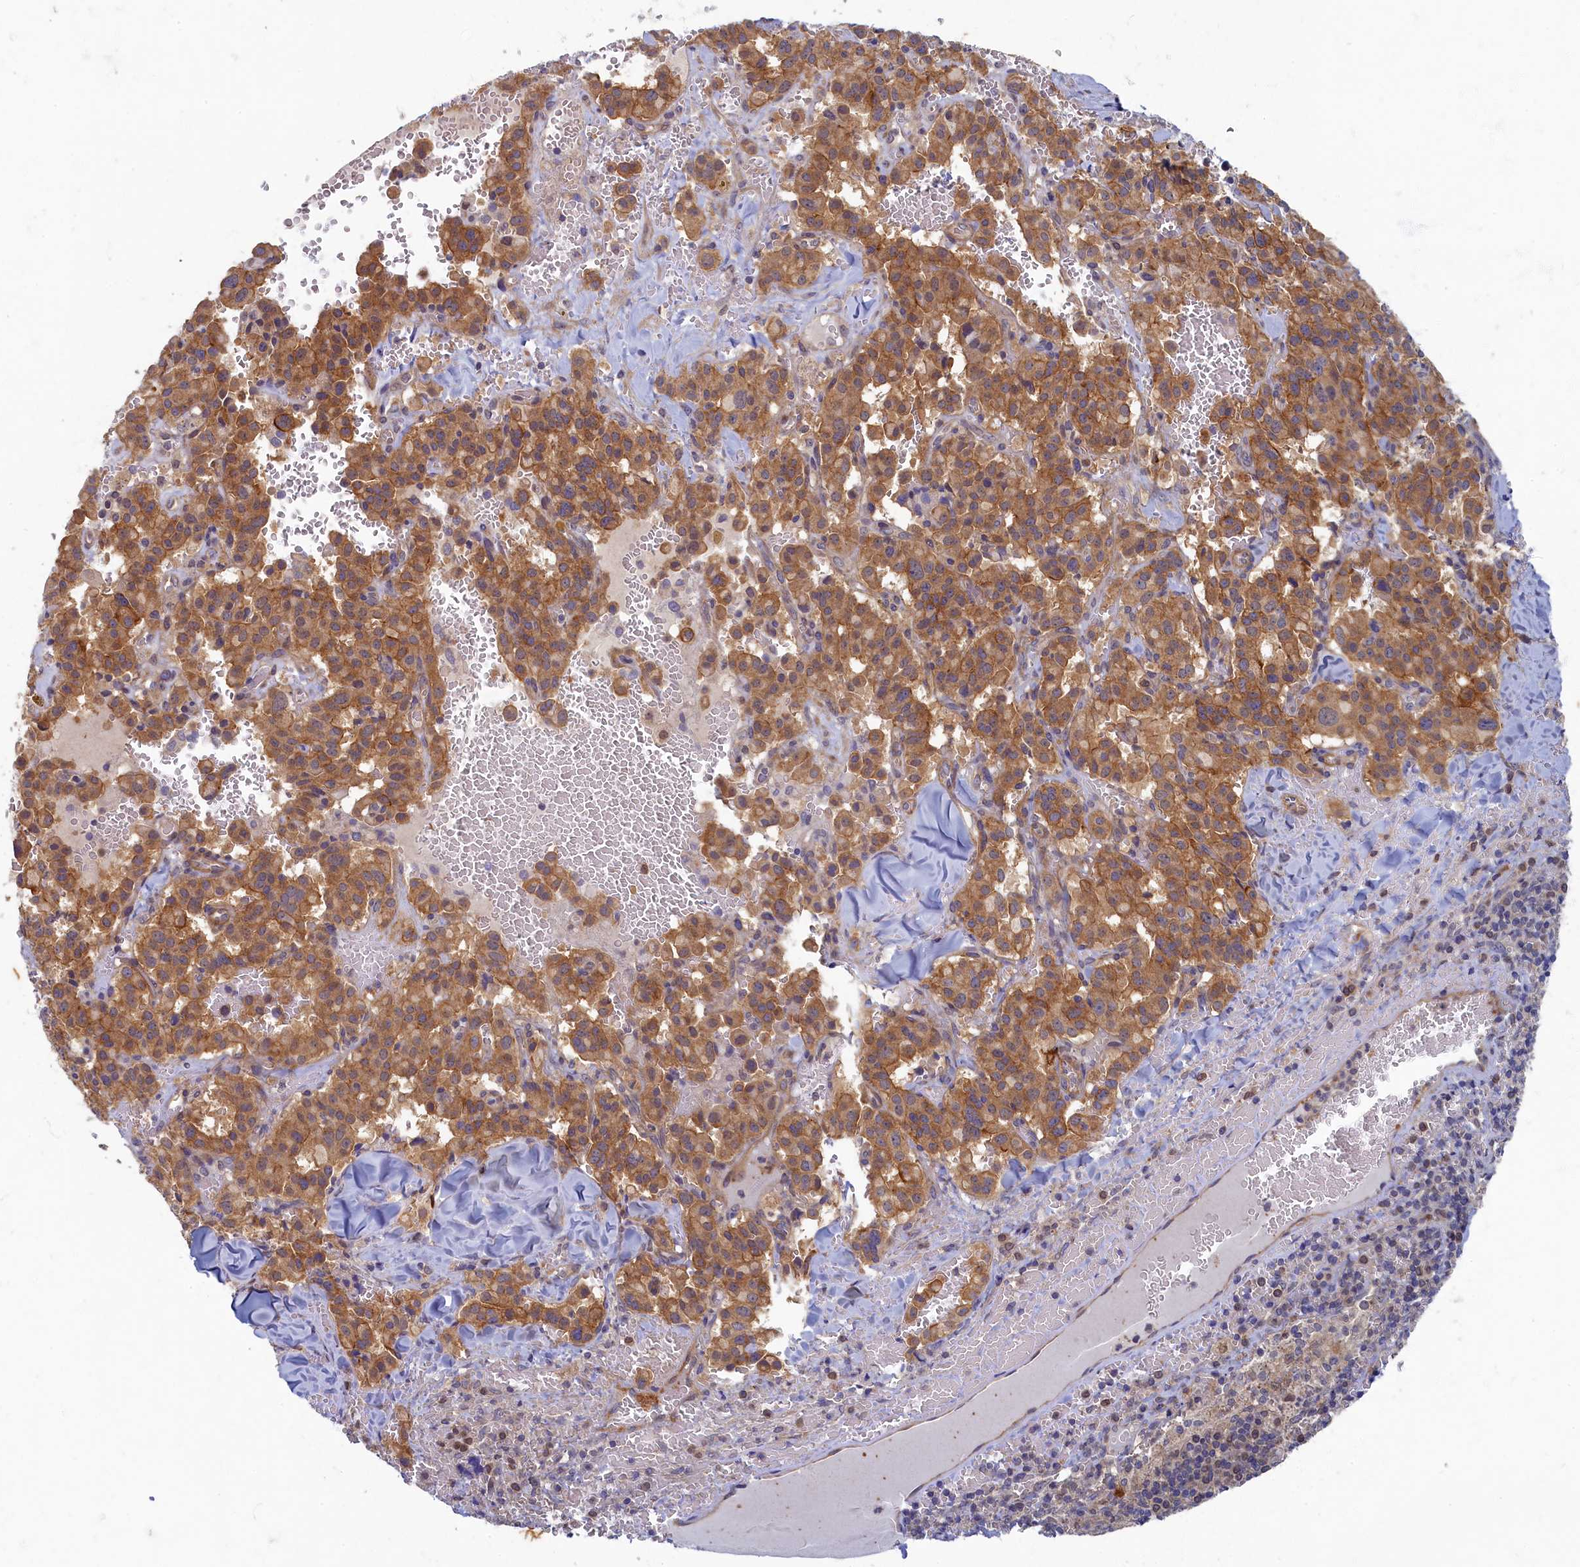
{"staining": {"intensity": "moderate", "quantity": ">75%", "location": "cytoplasmic/membranous"}, "tissue": "pancreatic cancer", "cell_type": "Tumor cells", "image_type": "cancer", "snomed": [{"axis": "morphology", "description": "Adenocarcinoma, NOS"}, {"axis": "topography", "description": "Pancreas"}], "caption": "Pancreatic cancer (adenocarcinoma) stained with a brown dye demonstrates moderate cytoplasmic/membranous positive expression in about >75% of tumor cells.", "gene": "WDR59", "patient": {"sex": "male", "age": 65}}